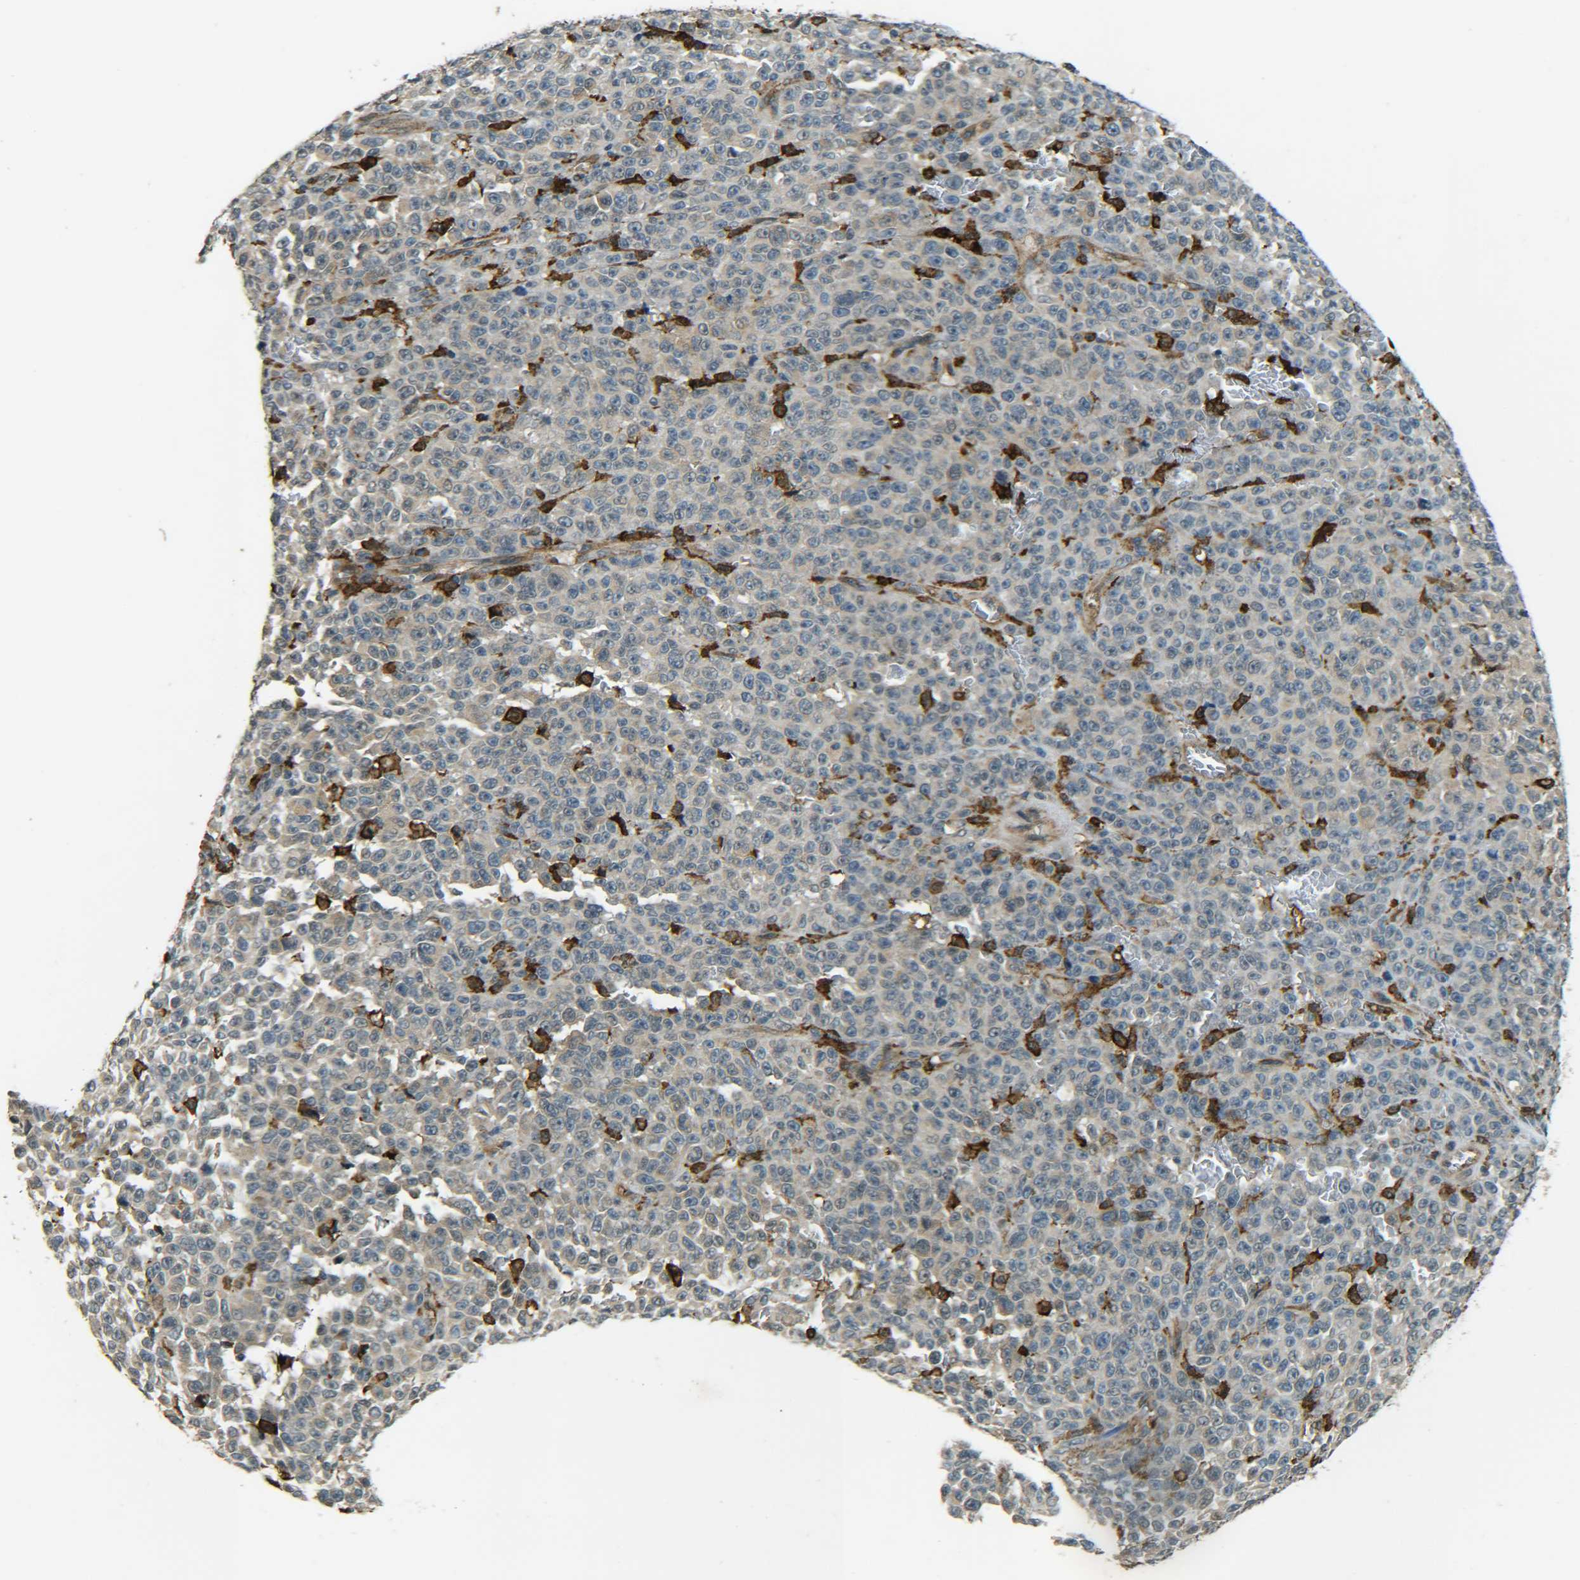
{"staining": {"intensity": "weak", "quantity": "25%-75%", "location": "cytoplasmic/membranous"}, "tissue": "melanoma", "cell_type": "Tumor cells", "image_type": "cancer", "snomed": [{"axis": "morphology", "description": "Malignant melanoma, NOS"}, {"axis": "topography", "description": "Skin"}], "caption": "Immunohistochemistry (IHC) staining of malignant melanoma, which displays low levels of weak cytoplasmic/membranous positivity in about 25%-75% of tumor cells indicating weak cytoplasmic/membranous protein positivity. The staining was performed using DAB (3,3'-diaminobenzidine) (brown) for protein detection and nuclei were counterstained in hematoxylin (blue).", "gene": "DAB2", "patient": {"sex": "female", "age": 82}}